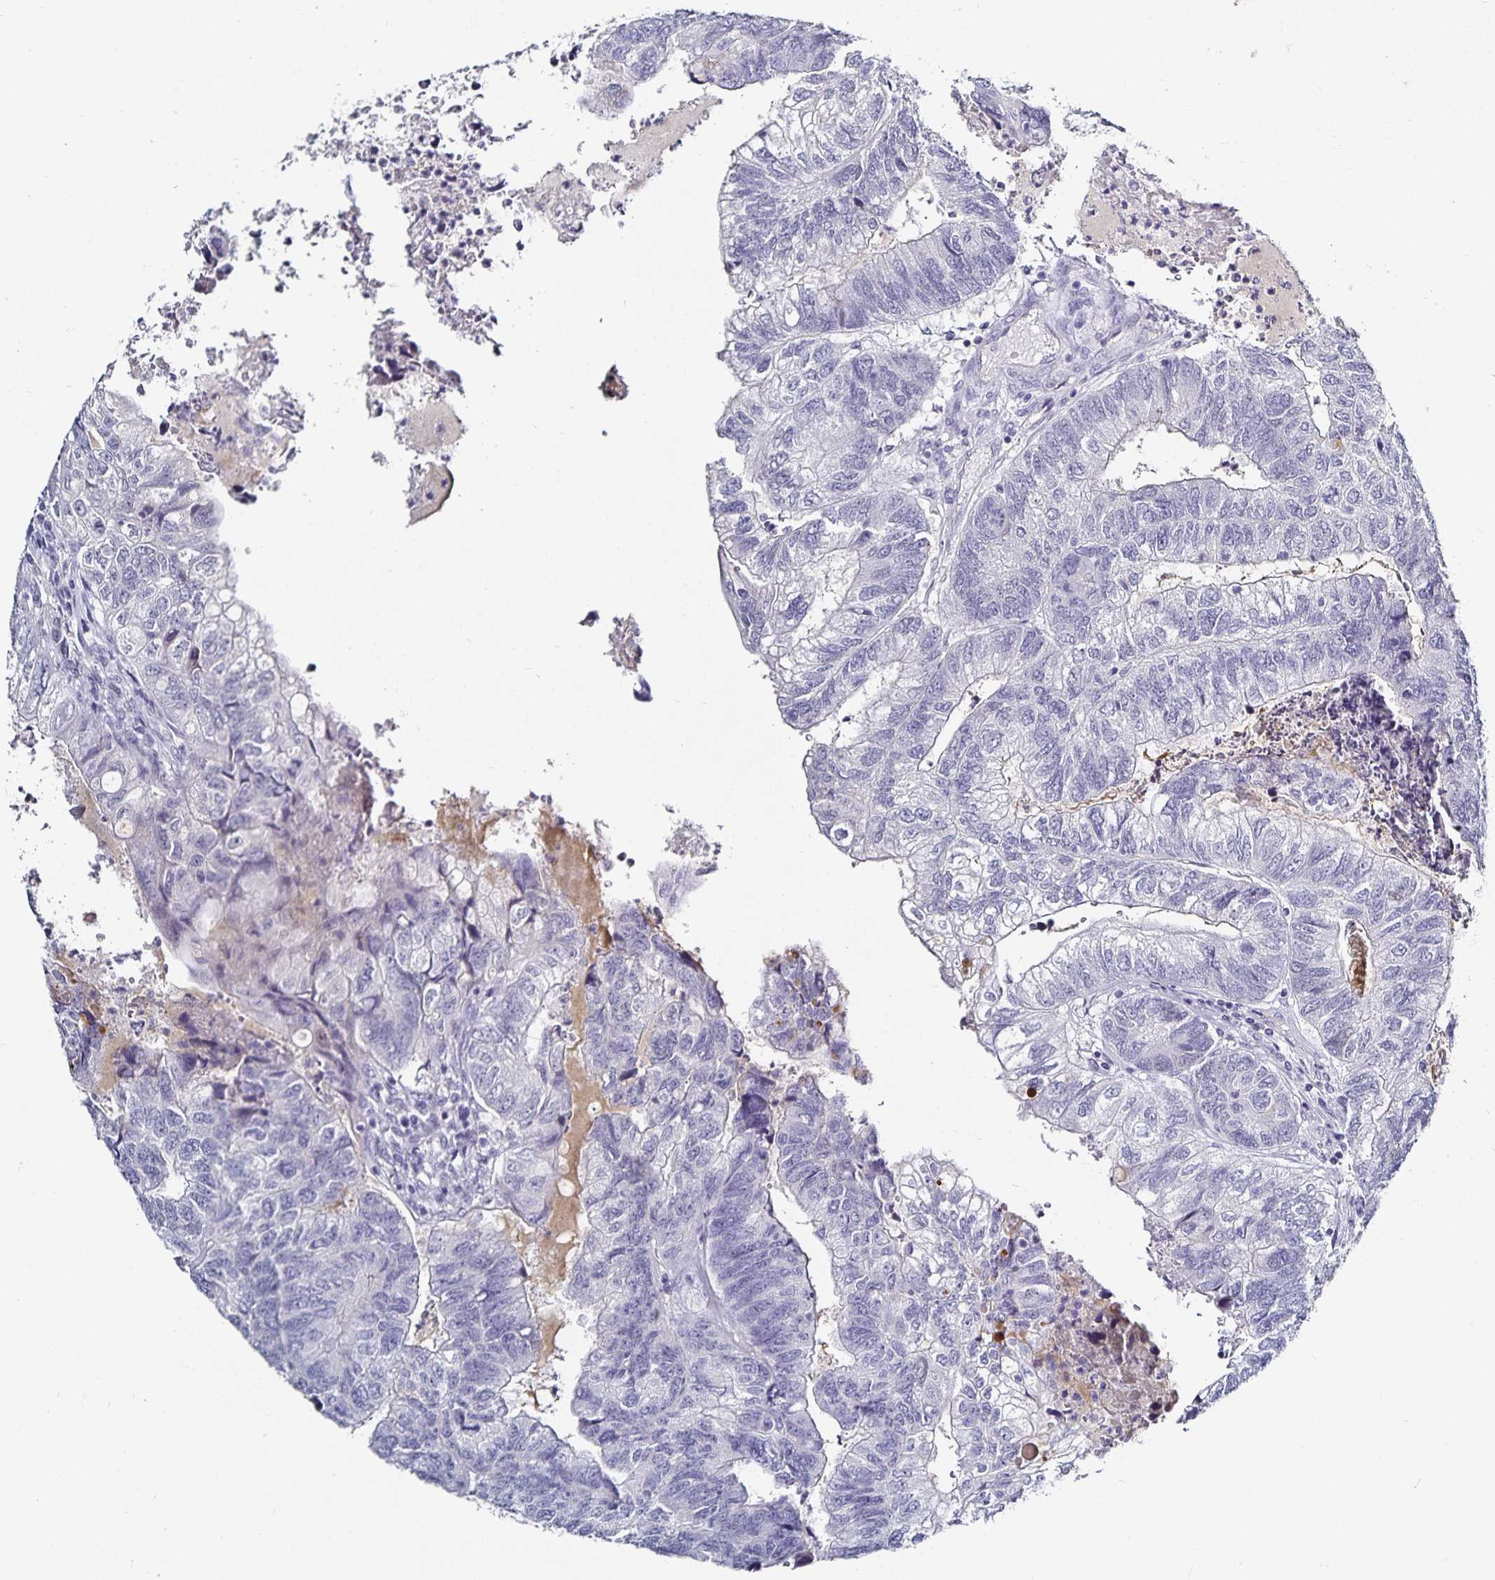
{"staining": {"intensity": "negative", "quantity": "none", "location": "none"}, "tissue": "colorectal cancer", "cell_type": "Tumor cells", "image_type": "cancer", "snomed": [{"axis": "morphology", "description": "Adenocarcinoma, NOS"}, {"axis": "topography", "description": "Colon"}], "caption": "A photomicrograph of human colorectal cancer is negative for staining in tumor cells. (DAB (3,3'-diaminobenzidine) immunohistochemistry visualized using brightfield microscopy, high magnification).", "gene": "TTR", "patient": {"sex": "female", "age": 67}}